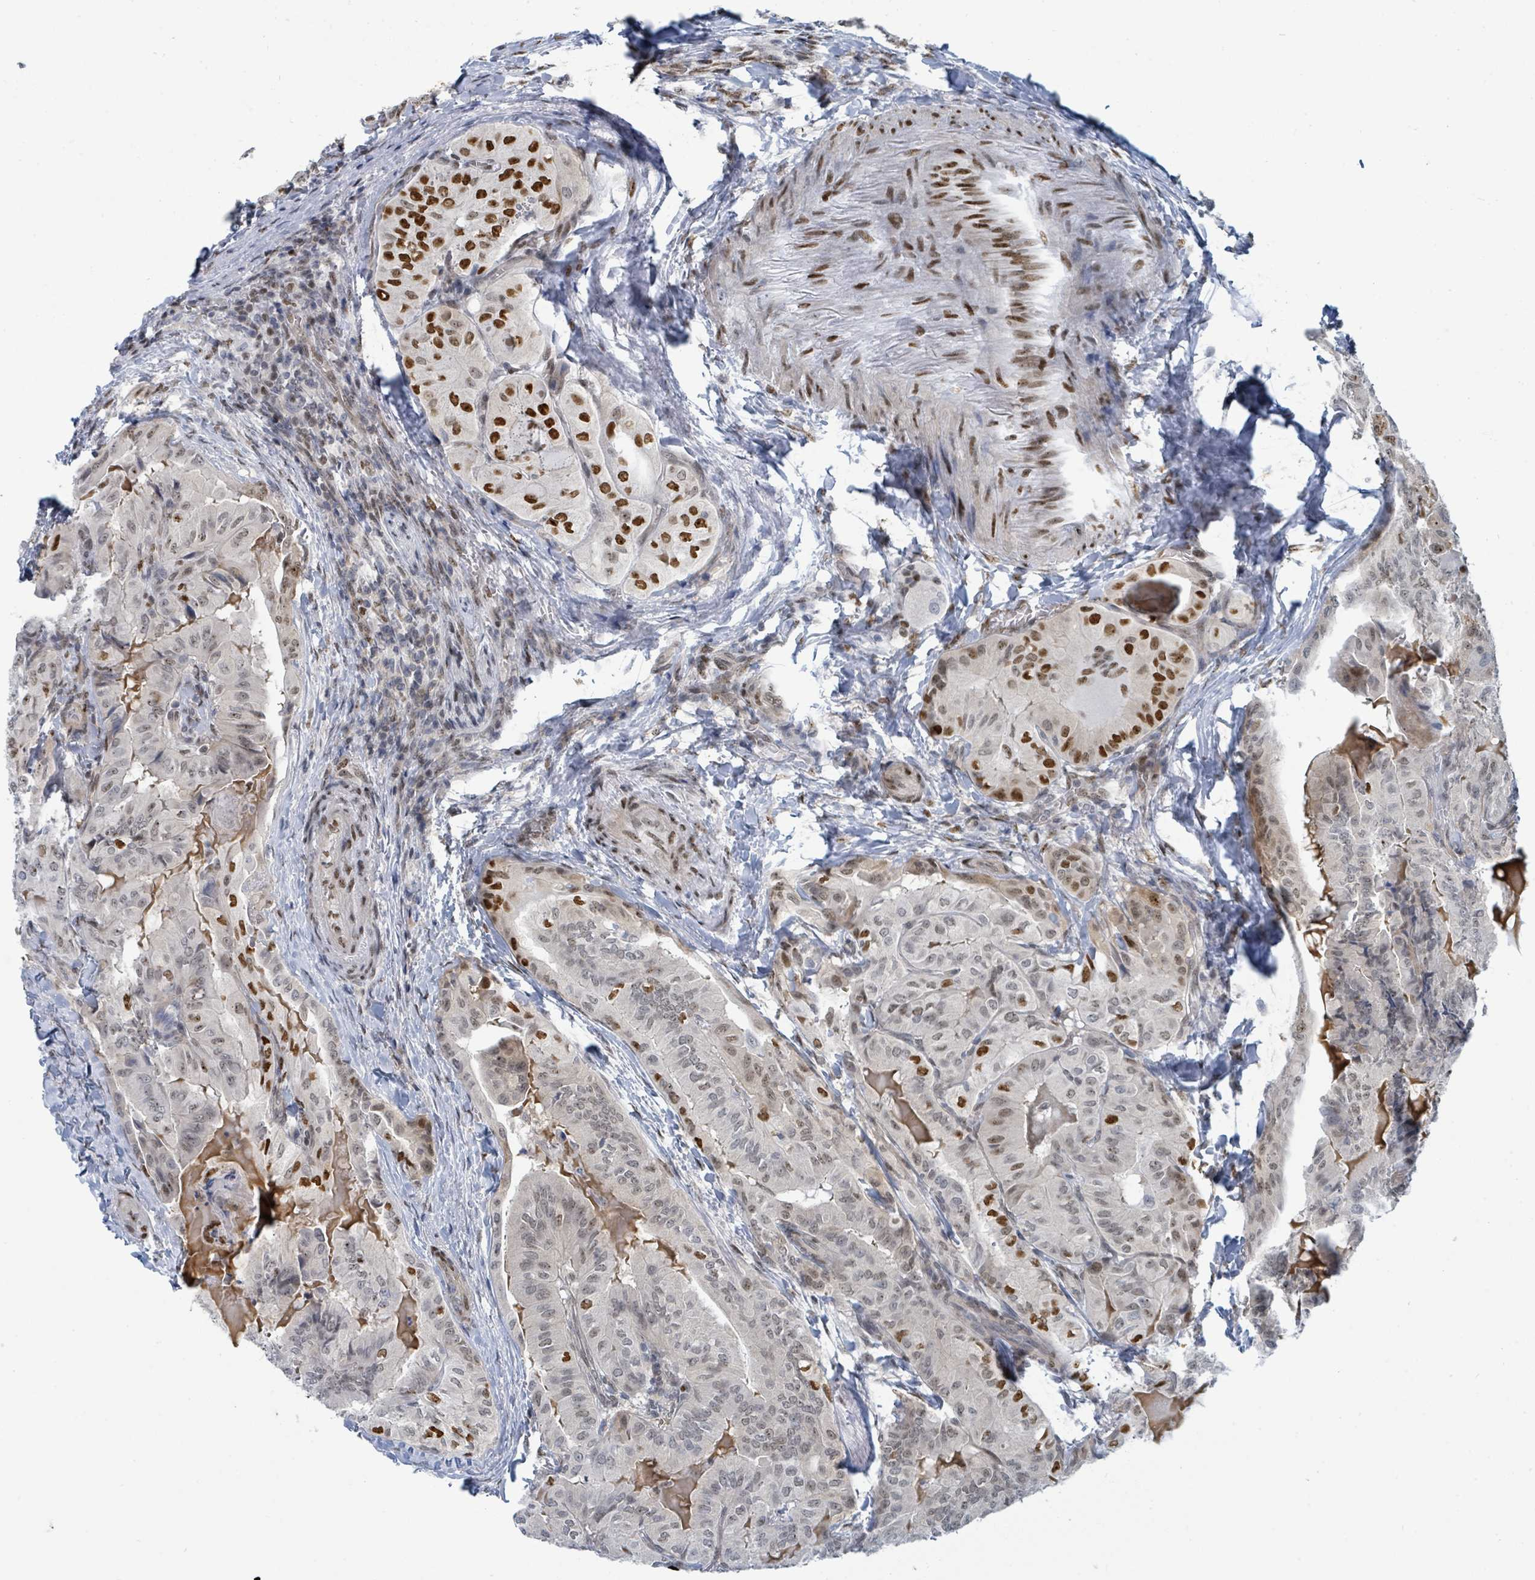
{"staining": {"intensity": "strong", "quantity": "<25%", "location": "nuclear"}, "tissue": "thyroid cancer", "cell_type": "Tumor cells", "image_type": "cancer", "snomed": [{"axis": "morphology", "description": "Papillary adenocarcinoma, NOS"}, {"axis": "topography", "description": "Thyroid gland"}], "caption": "Papillary adenocarcinoma (thyroid) stained with a brown dye exhibits strong nuclear positive positivity in about <25% of tumor cells.", "gene": "SUMO4", "patient": {"sex": "female", "age": 68}}